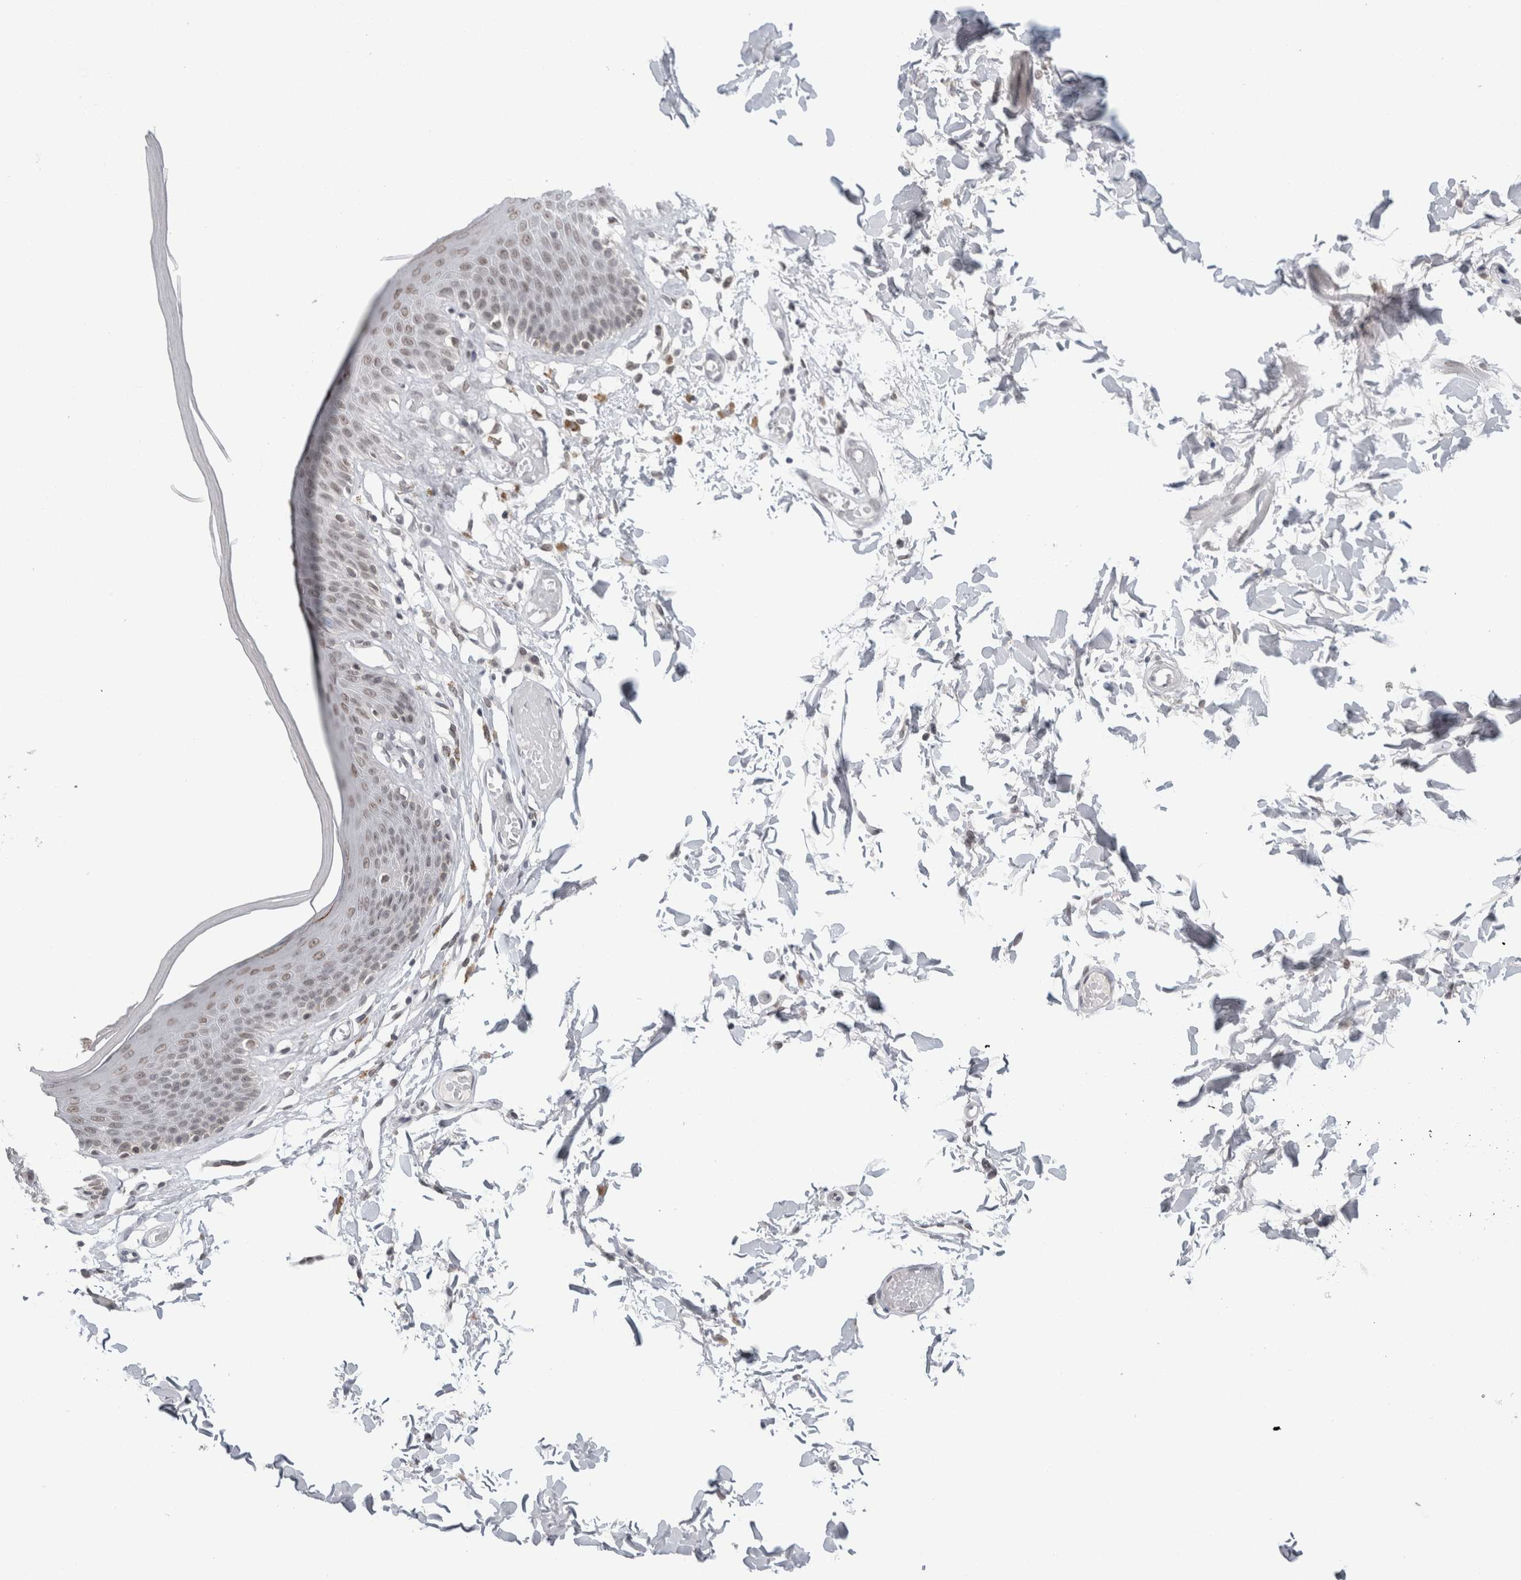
{"staining": {"intensity": "weak", "quantity": "25%-75%", "location": "nuclear"}, "tissue": "skin", "cell_type": "Epidermal cells", "image_type": "normal", "snomed": [{"axis": "morphology", "description": "Normal tissue, NOS"}, {"axis": "topography", "description": "Vulva"}], "caption": "The immunohistochemical stain highlights weak nuclear staining in epidermal cells of unremarkable skin.", "gene": "ZNF770", "patient": {"sex": "female", "age": 73}}